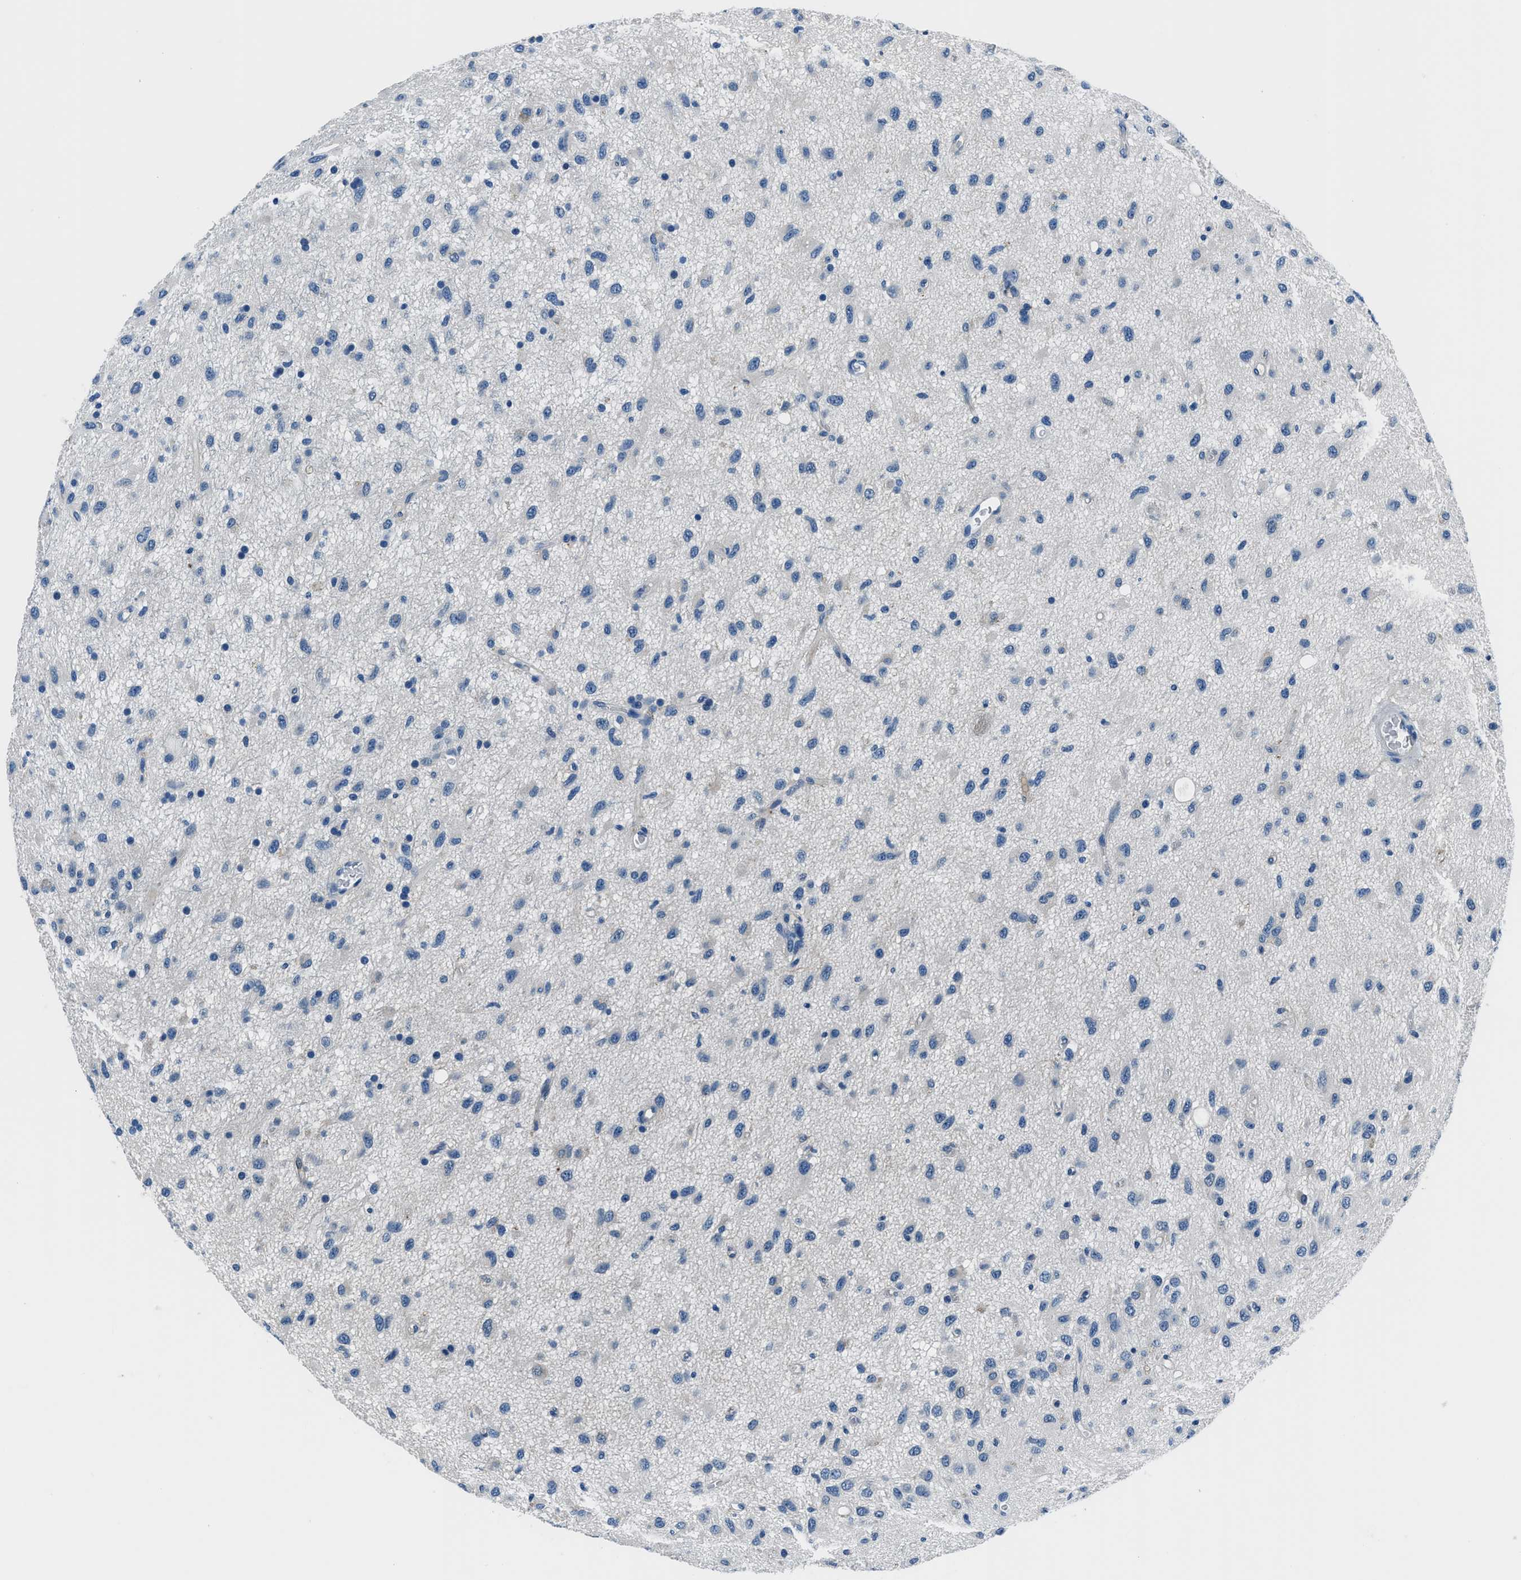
{"staining": {"intensity": "negative", "quantity": "none", "location": "none"}, "tissue": "glioma", "cell_type": "Tumor cells", "image_type": "cancer", "snomed": [{"axis": "morphology", "description": "Glioma, malignant, Low grade"}, {"axis": "topography", "description": "Brain"}], "caption": "Image shows no significant protein expression in tumor cells of glioma. The staining is performed using DAB (3,3'-diaminobenzidine) brown chromogen with nuclei counter-stained in using hematoxylin.", "gene": "GJA3", "patient": {"sex": "male", "age": 77}}